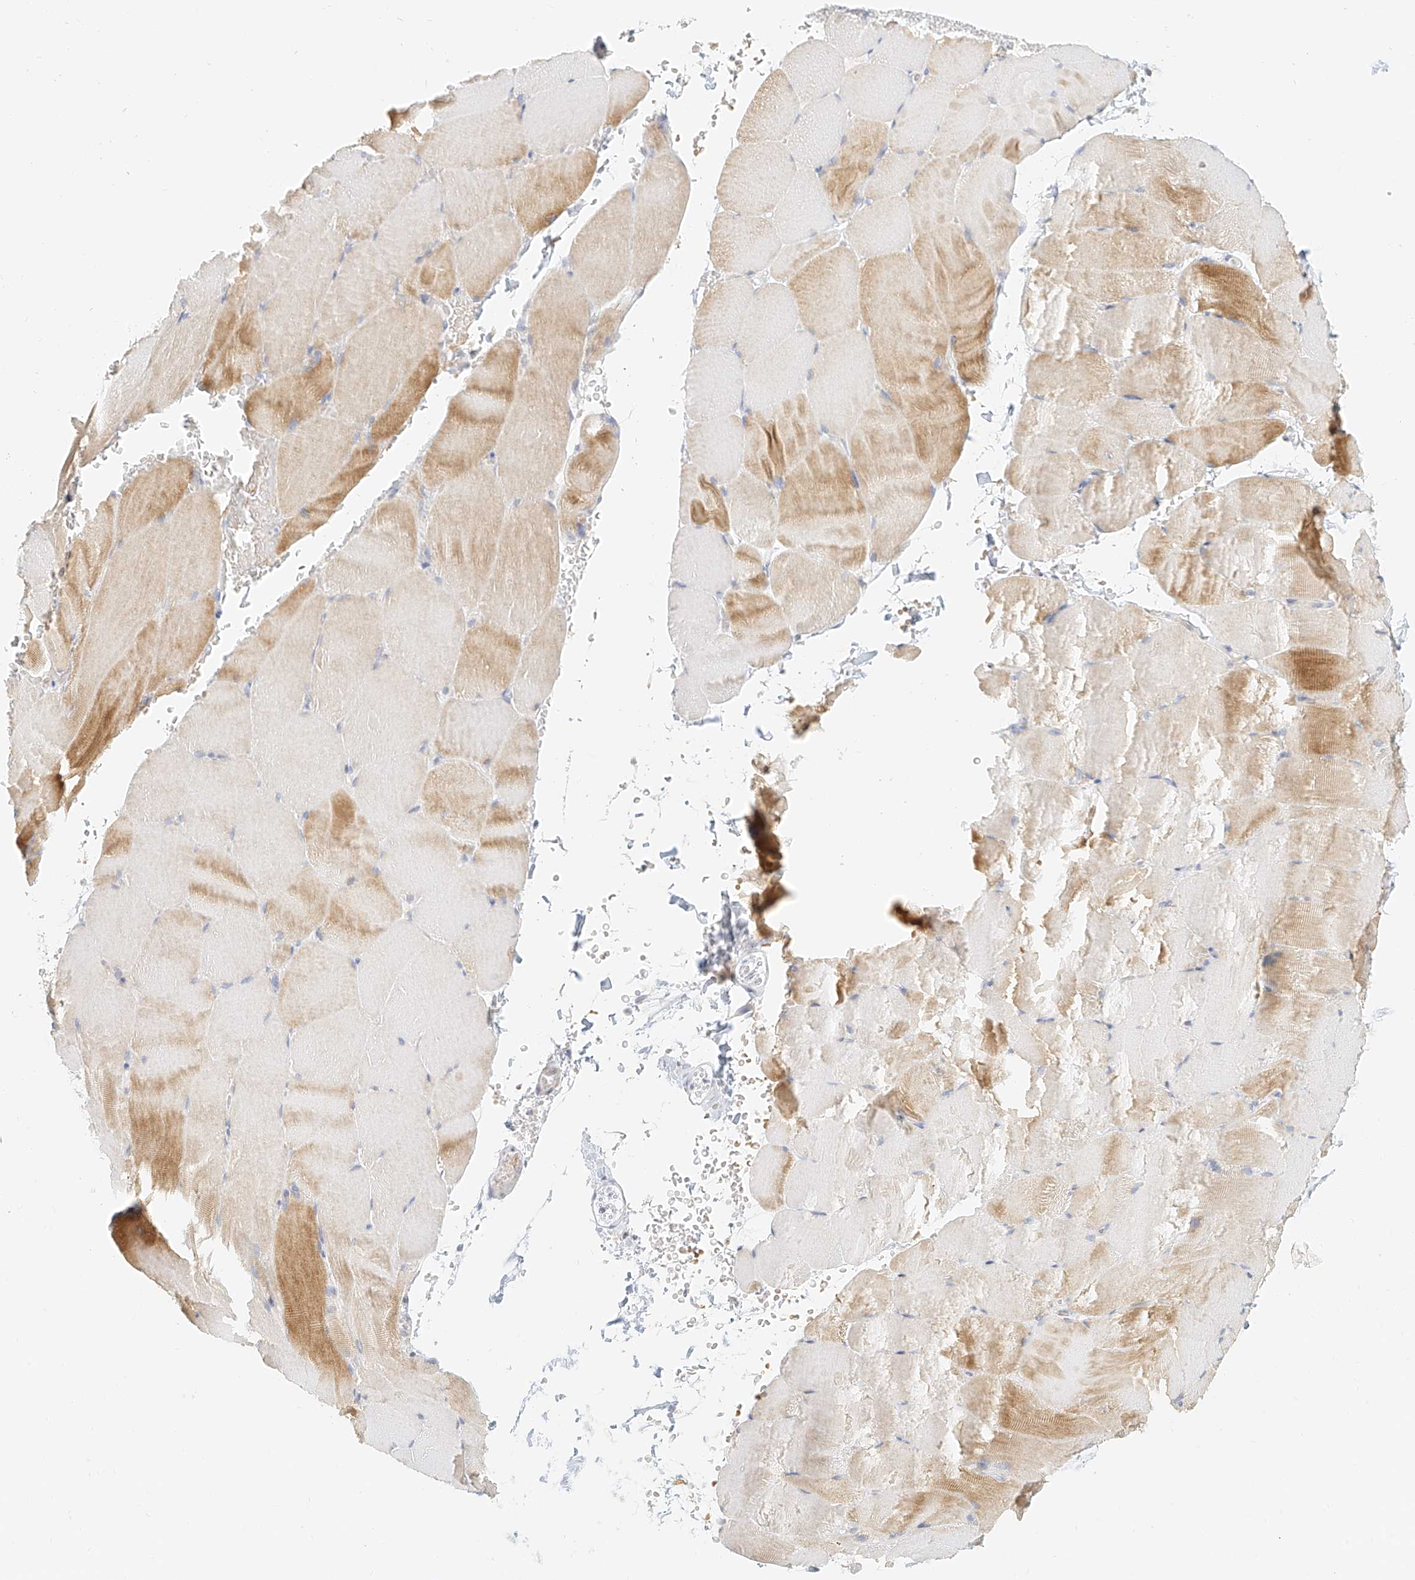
{"staining": {"intensity": "moderate", "quantity": "<25%", "location": "cytoplasmic/membranous"}, "tissue": "skeletal muscle", "cell_type": "Myocytes", "image_type": "normal", "snomed": [{"axis": "morphology", "description": "Normal tissue, NOS"}, {"axis": "topography", "description": "Skeletal muscle"}, {"axis": "topography", "description": "Parathyroid gland"}], "caption": "Immunohistochemistry photomicrograph of unremarkable skeletal muscle: human skeletal muscle stained using immunohistochemistry (IHC) demonstrates low levels of moderate protein expression localized specifically in the cytoplasmic/membranous of myocytes, appearing as a cytoplasmic/membranous brown color.", "gene": "CXorf58", "patient": {"sex": "female", "age": 37}}